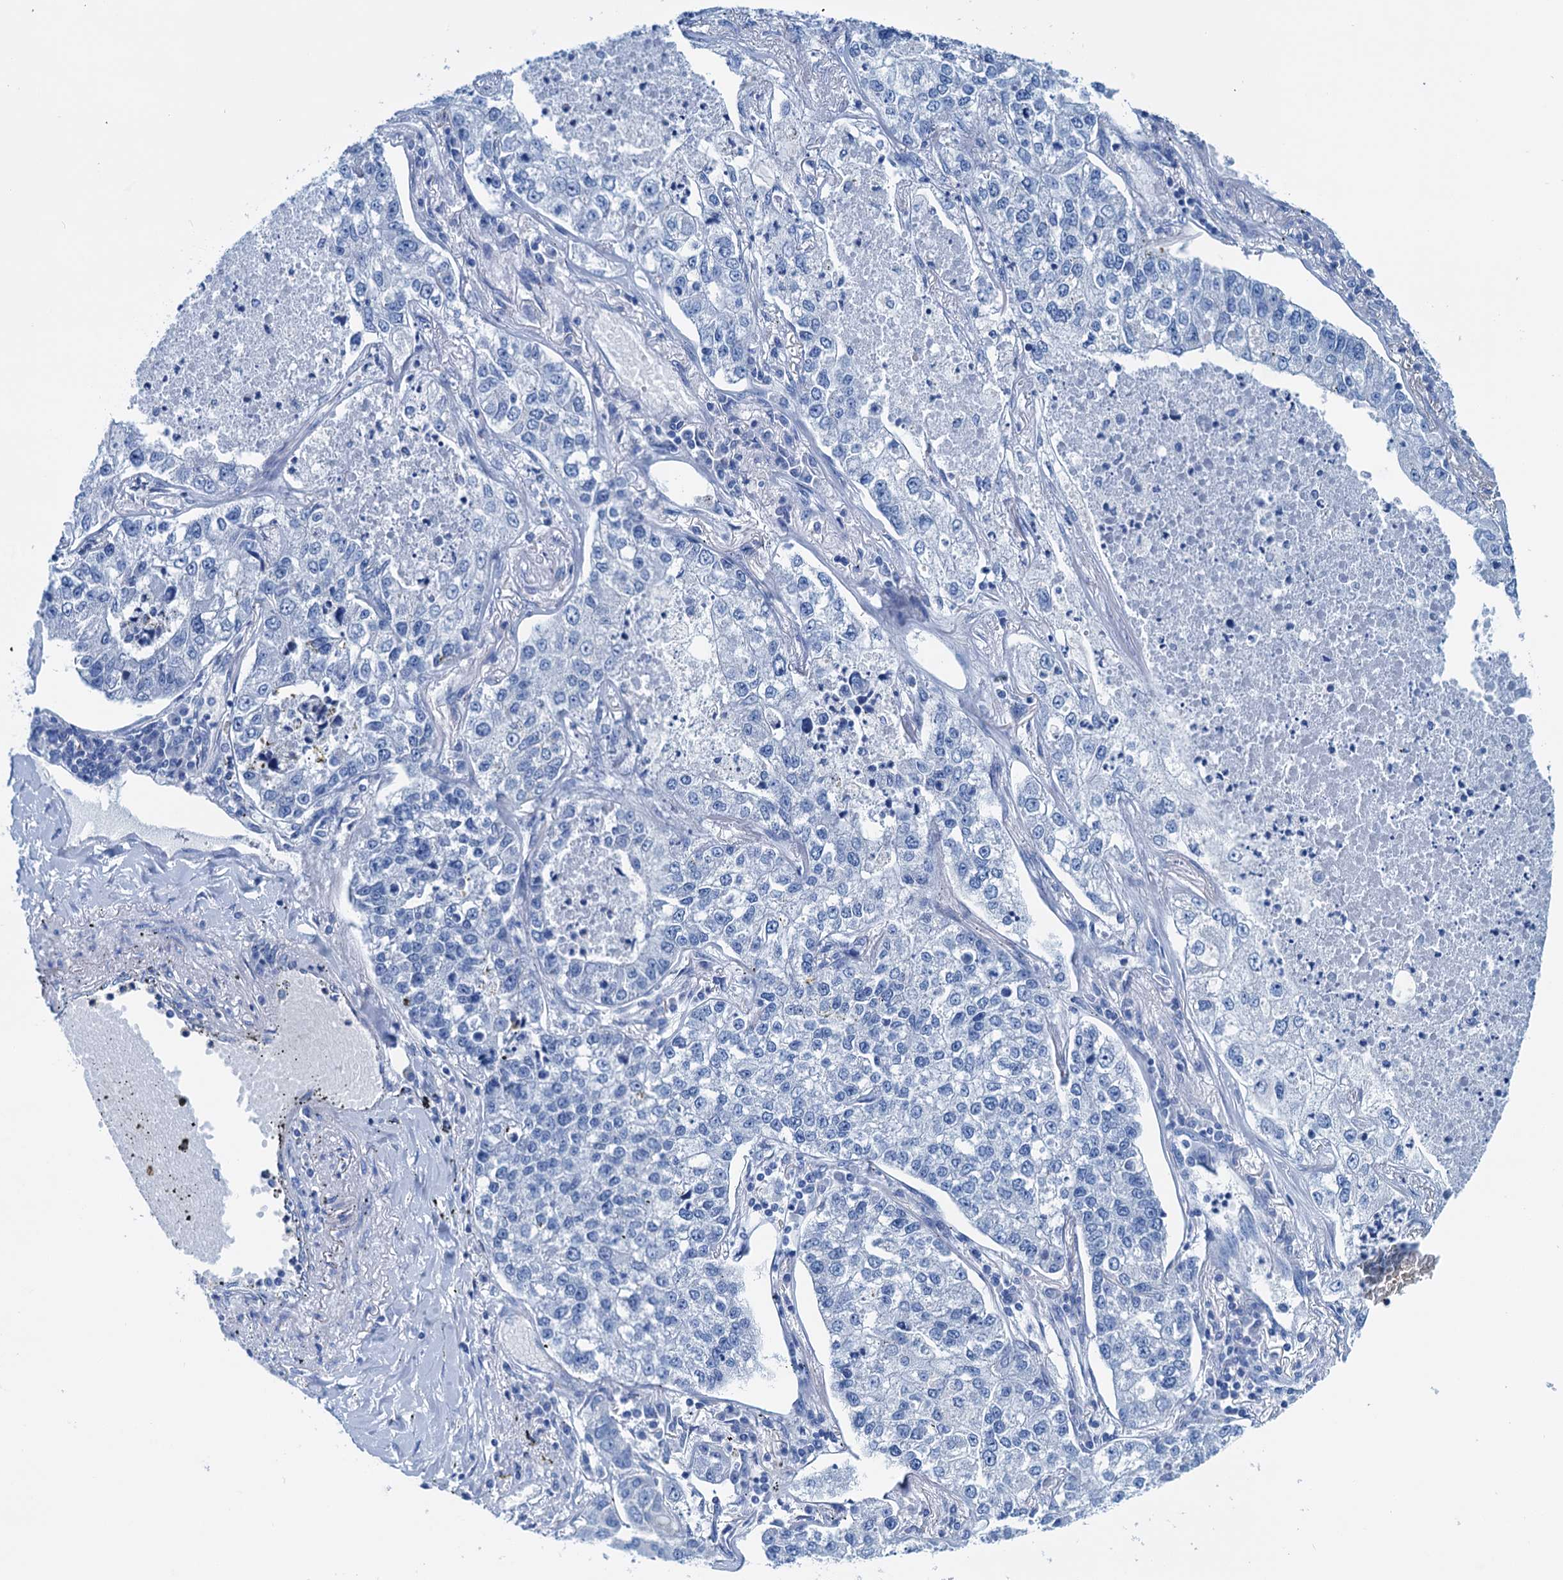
{"staining": {"intensity": "negative", "quantity": "none", "location": "none"}, "tissue": "lung cancer", "cell_type": "Tumor cells", "image_type": "cancer", "snomed": [{"axis": "morphology", "description": "Adenocarcinoma, NOS"}, {"axis": "topography", "description": "Lung"}], "caption": "DAB (3,3'-diaminobenzidine) immunohistochemical staining of human adenocarcinoma (lung) displays no significant expression in tumor cells.", "gene": "KNDC1", "patient": {"sex": "male", "age": 49}}